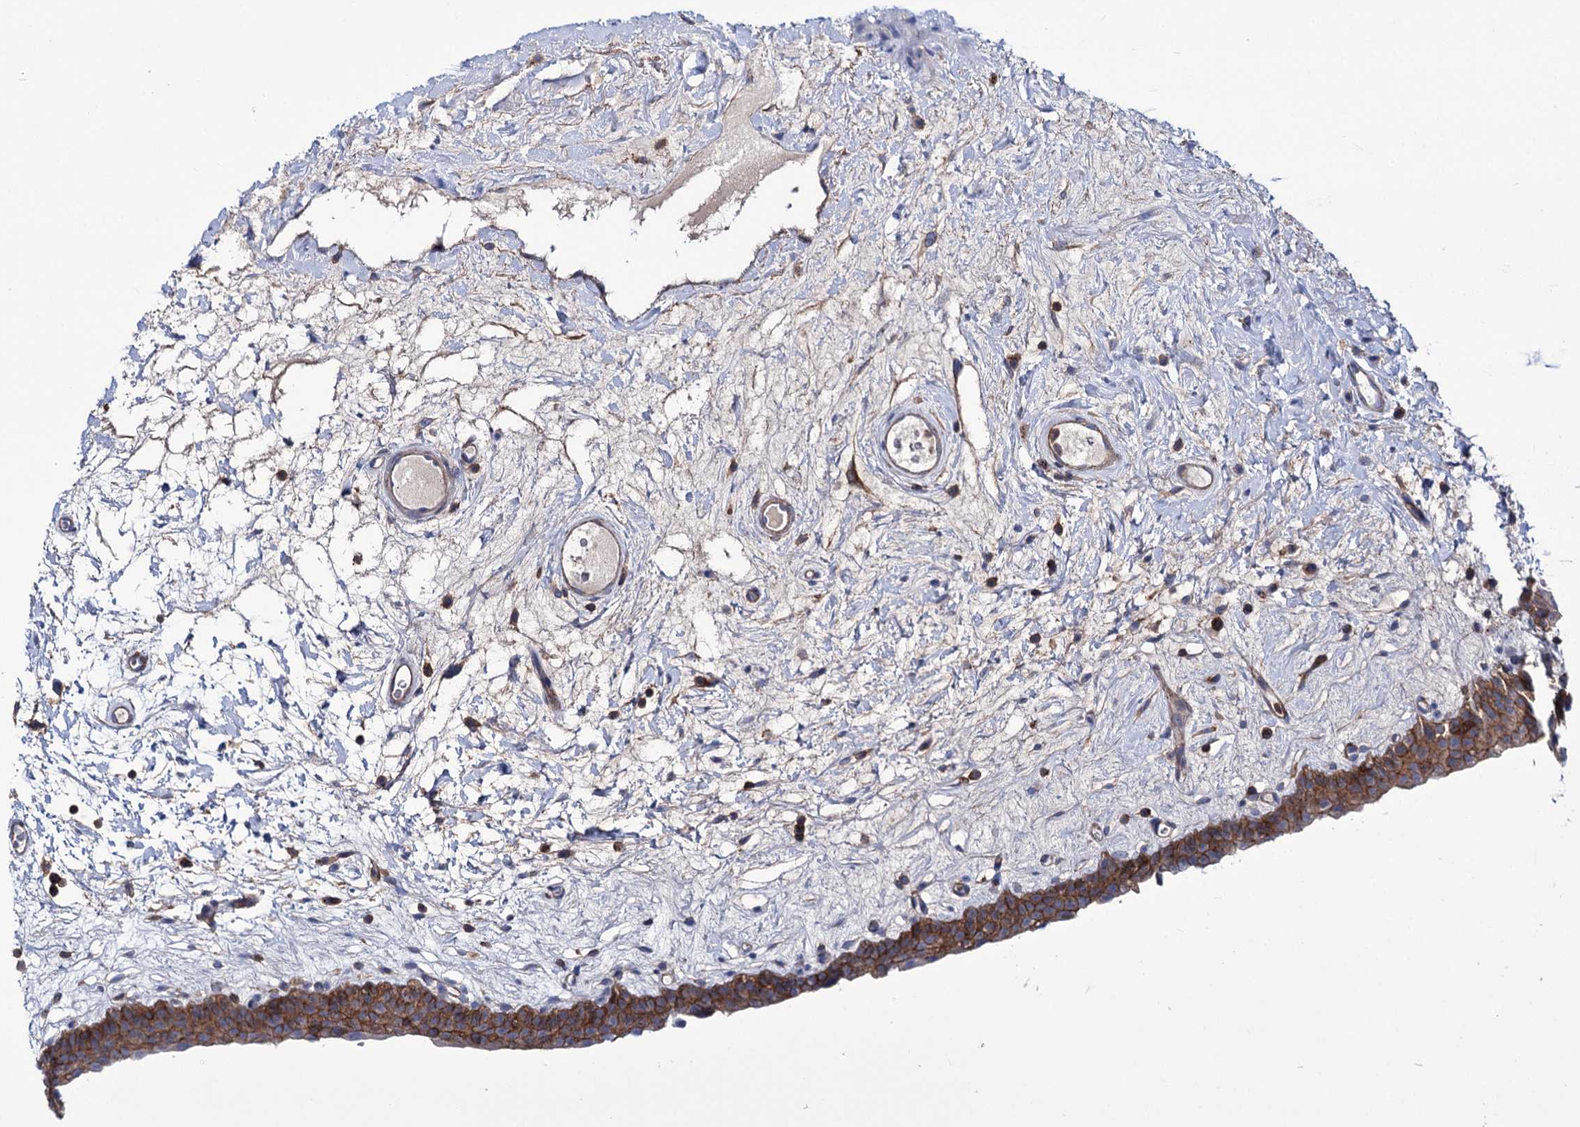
{"staining": {"intensity": "moderate", "quantity": ">75%", "location": "cytoplasmic/membranous"}, "tissue": "urinary bladder", "cell_type": "Urothelial cells", "image_type": "normal", "snomed": [{"axis": "morphology", "description": "Normal tissue, NOS"}, {"axis": "topography", "description": "Urinary bladder"}], "caption": "The image displays staining of benign urinary bladder, revealing moderate cytoplasmic/membranous protein positivity (brown color) within urothelial cells. (DAB = brown stain, brightfield microscopy at high magnification).", "gene": "DEF6", "patient": {"sex": "male", "age": 83}}